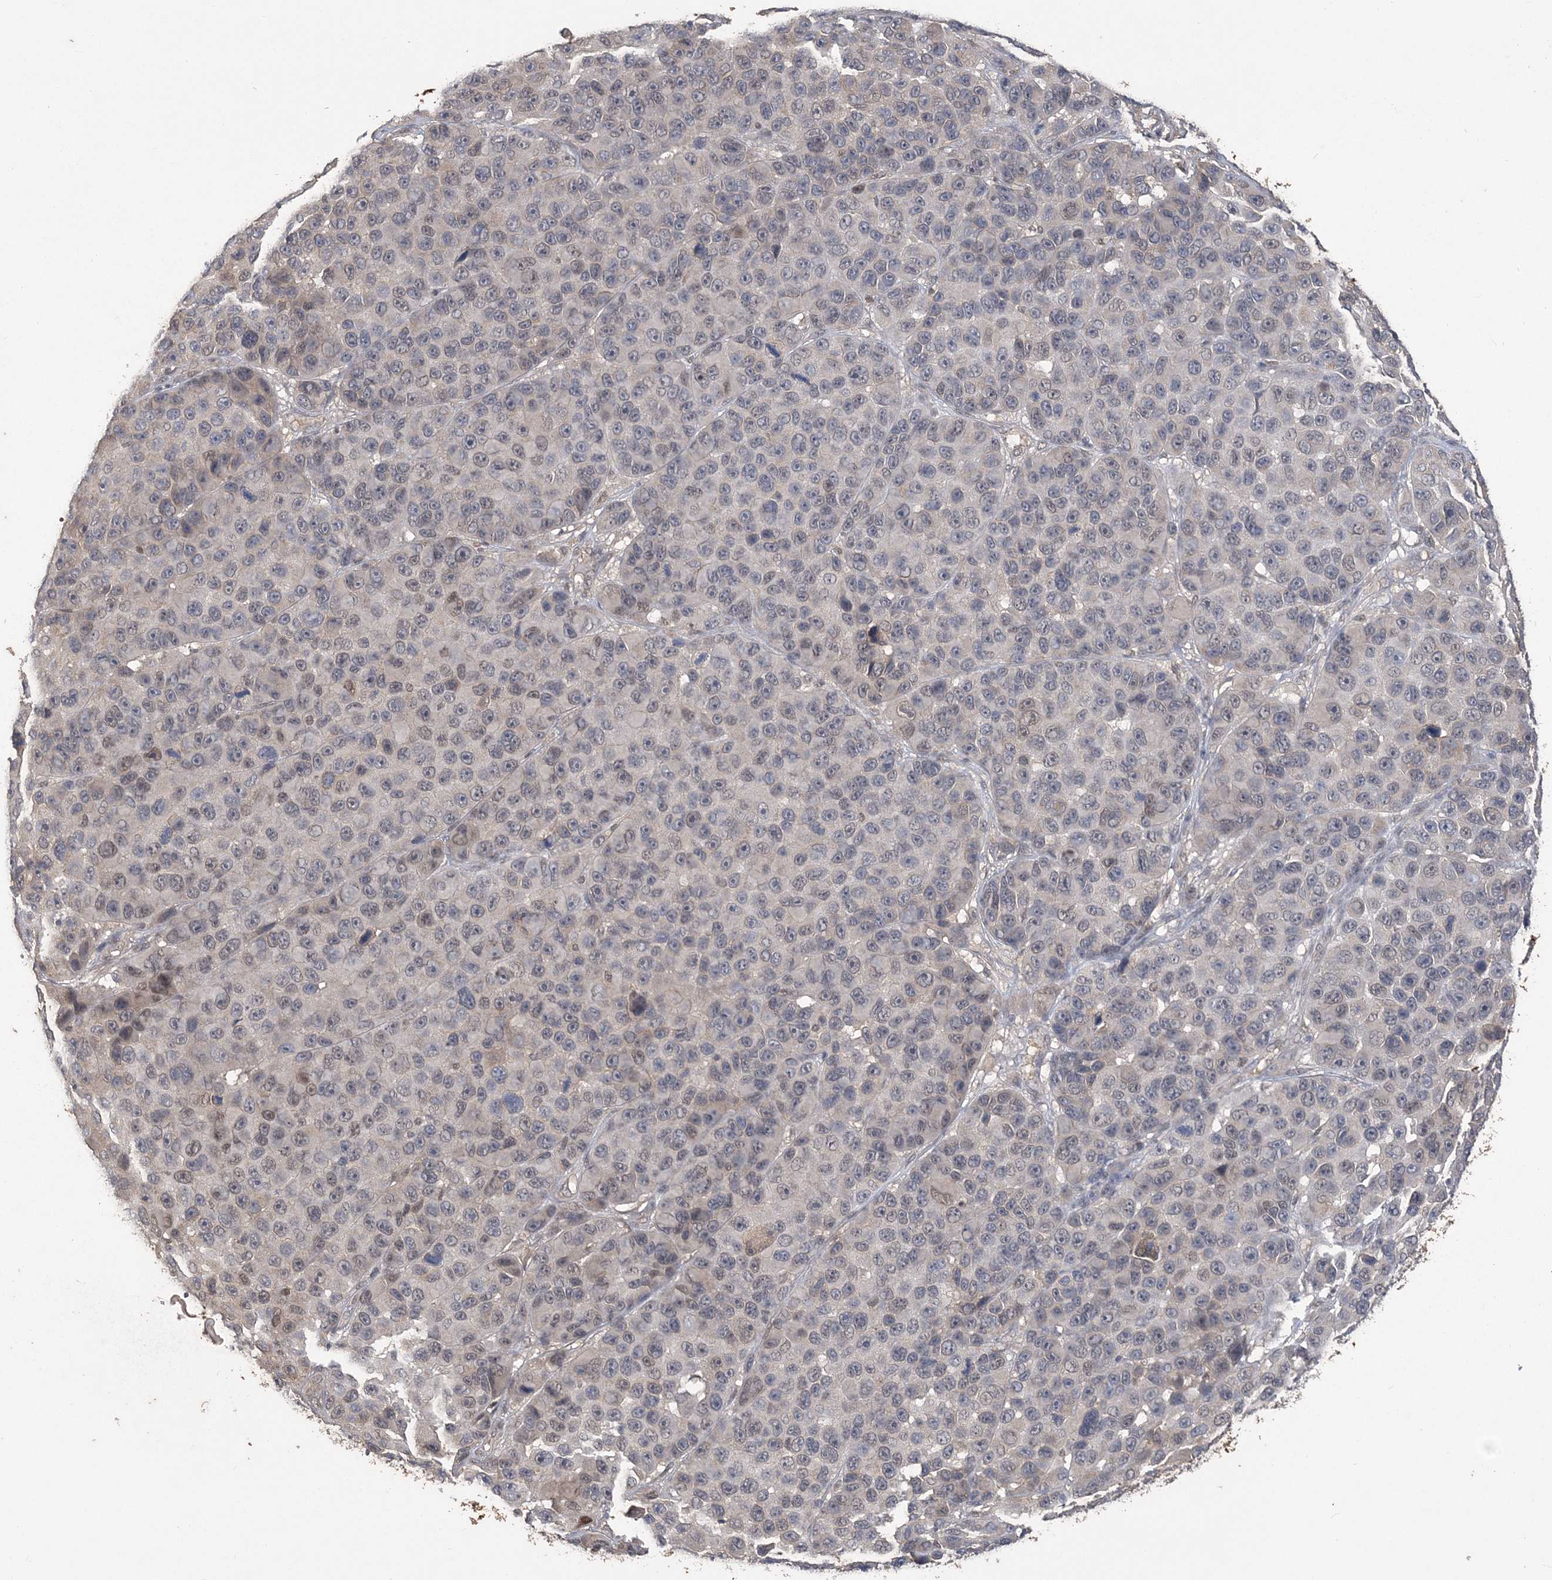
{"staining": {"intensity": "negative", "quantity": "none", "location": "none"}, "tissue": "melanoma", "cell_type": "Tumor cells", "image_type": "cancer", "snomed": [{"axis": "morphology", "description": "Malignant melanoma, NOS"}, {"axis": "topography", "description": "Skin"}], "caption": "Malignant melanoma was stained to show a protein in brown. There is no significant staining in tumor cells.", "gene": "ZBTB7A", "patient": {"sex": "male", "age": 53}}